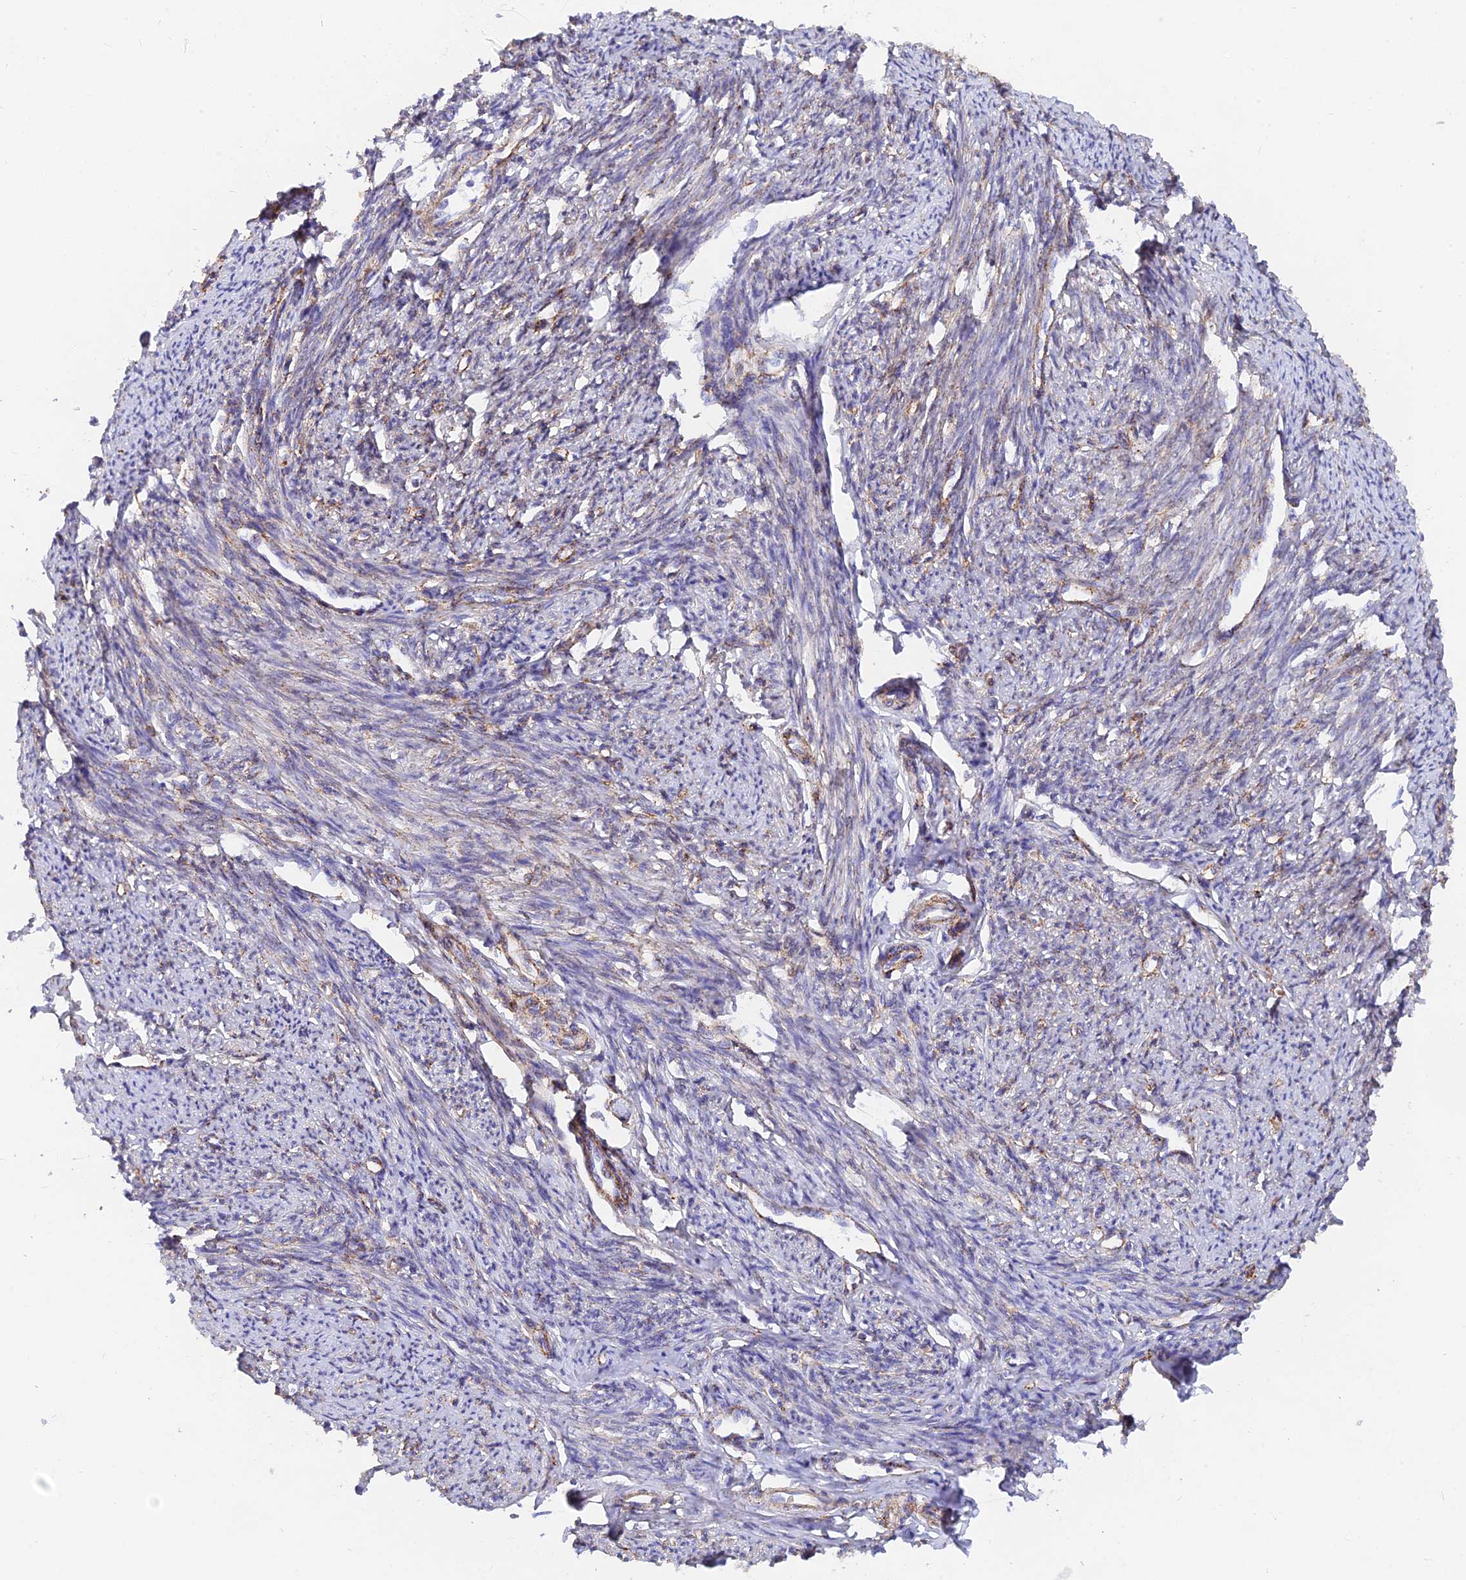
{"staining": {"intensity": "weak", "quantity": "<25%", "location": "cytoplasmic/membranous"}, "tissue": "smooth muscle", "cell_type": "Smooth muscle cells", "image_type": "normal", "snomed": [{"axis": "morphology", "description": "Normal tissue, NOS"}, {"axis": "topography", "description": "Smooth muscle"}, {"axis": "topography", "description": "Uterus"}], "caption": "A high-resolution image shows immunohistochemistry staining of unremarkable smooth muscle, which reveals no significant staining in smooth muscle cells. The staining was performed using DAB to visualize the protein expression in brown, while the nuclei were stained in blue with hematoxylin (Magnification: 20x).", "gene": "VSTM2L", "patient": {"sex": "female", "age": 59}}